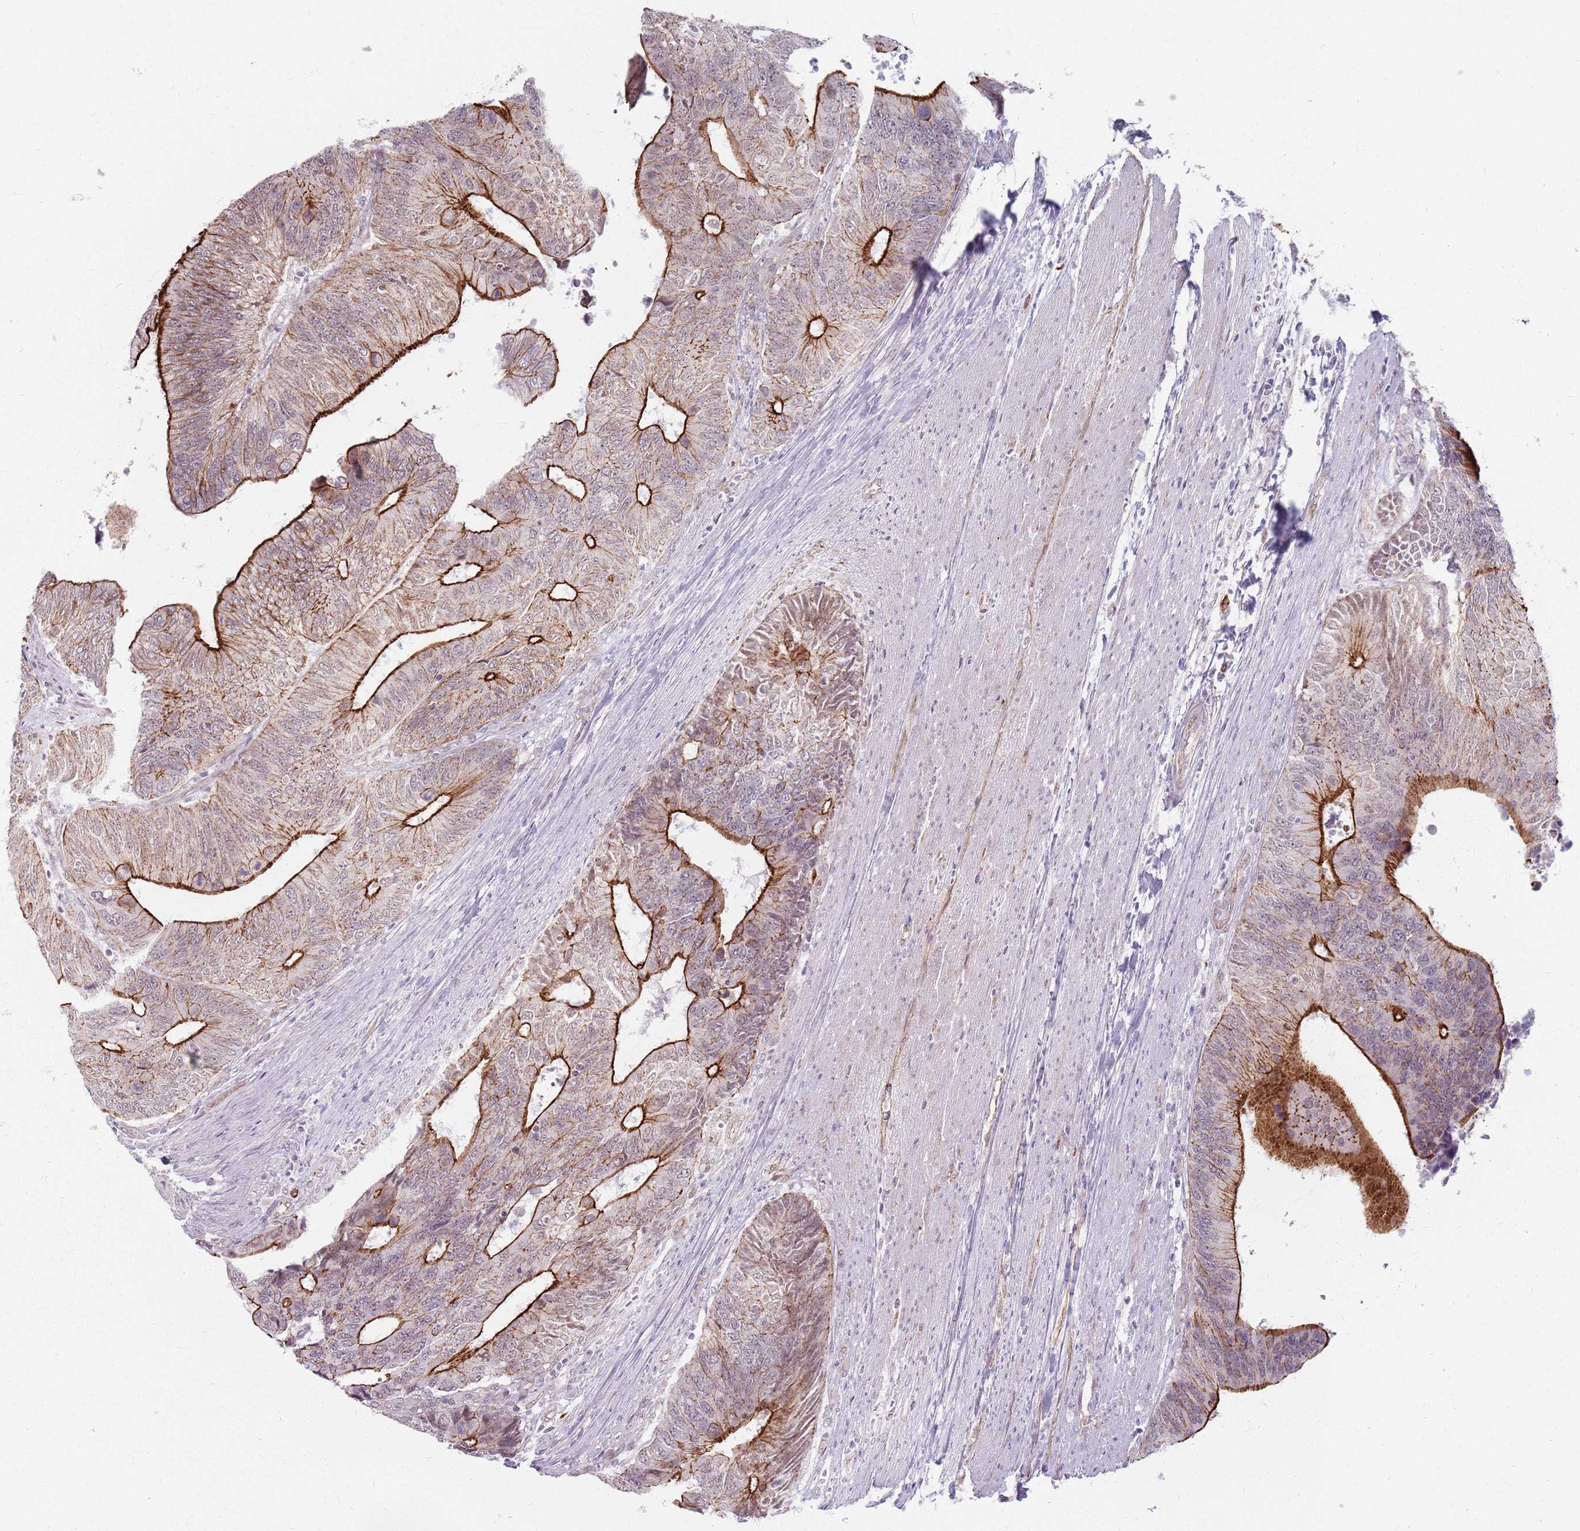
{"staining": {"intensity": "strong", "quantity": "25%-75%", "location": "cytoplasmic/membranous"}, "tissue": "colorectal cancer", "cell_type": "Tumor cells", "image_type": "cancer", "snomed": [{"axis": "morphology", "description": "Adenocarcinoma, NOS"}, {"axis": "topography", "description": "Colon"}], "caption": "This image displays immunohistochemistry staining of colorectal cancer (adenocarcinoma), with high strong cytoplasmic/membranous positivity in approximately 25%-75% of tumor cells.", "gene": "KCNA5", "patient": {"sex": "male", "age": 87}}